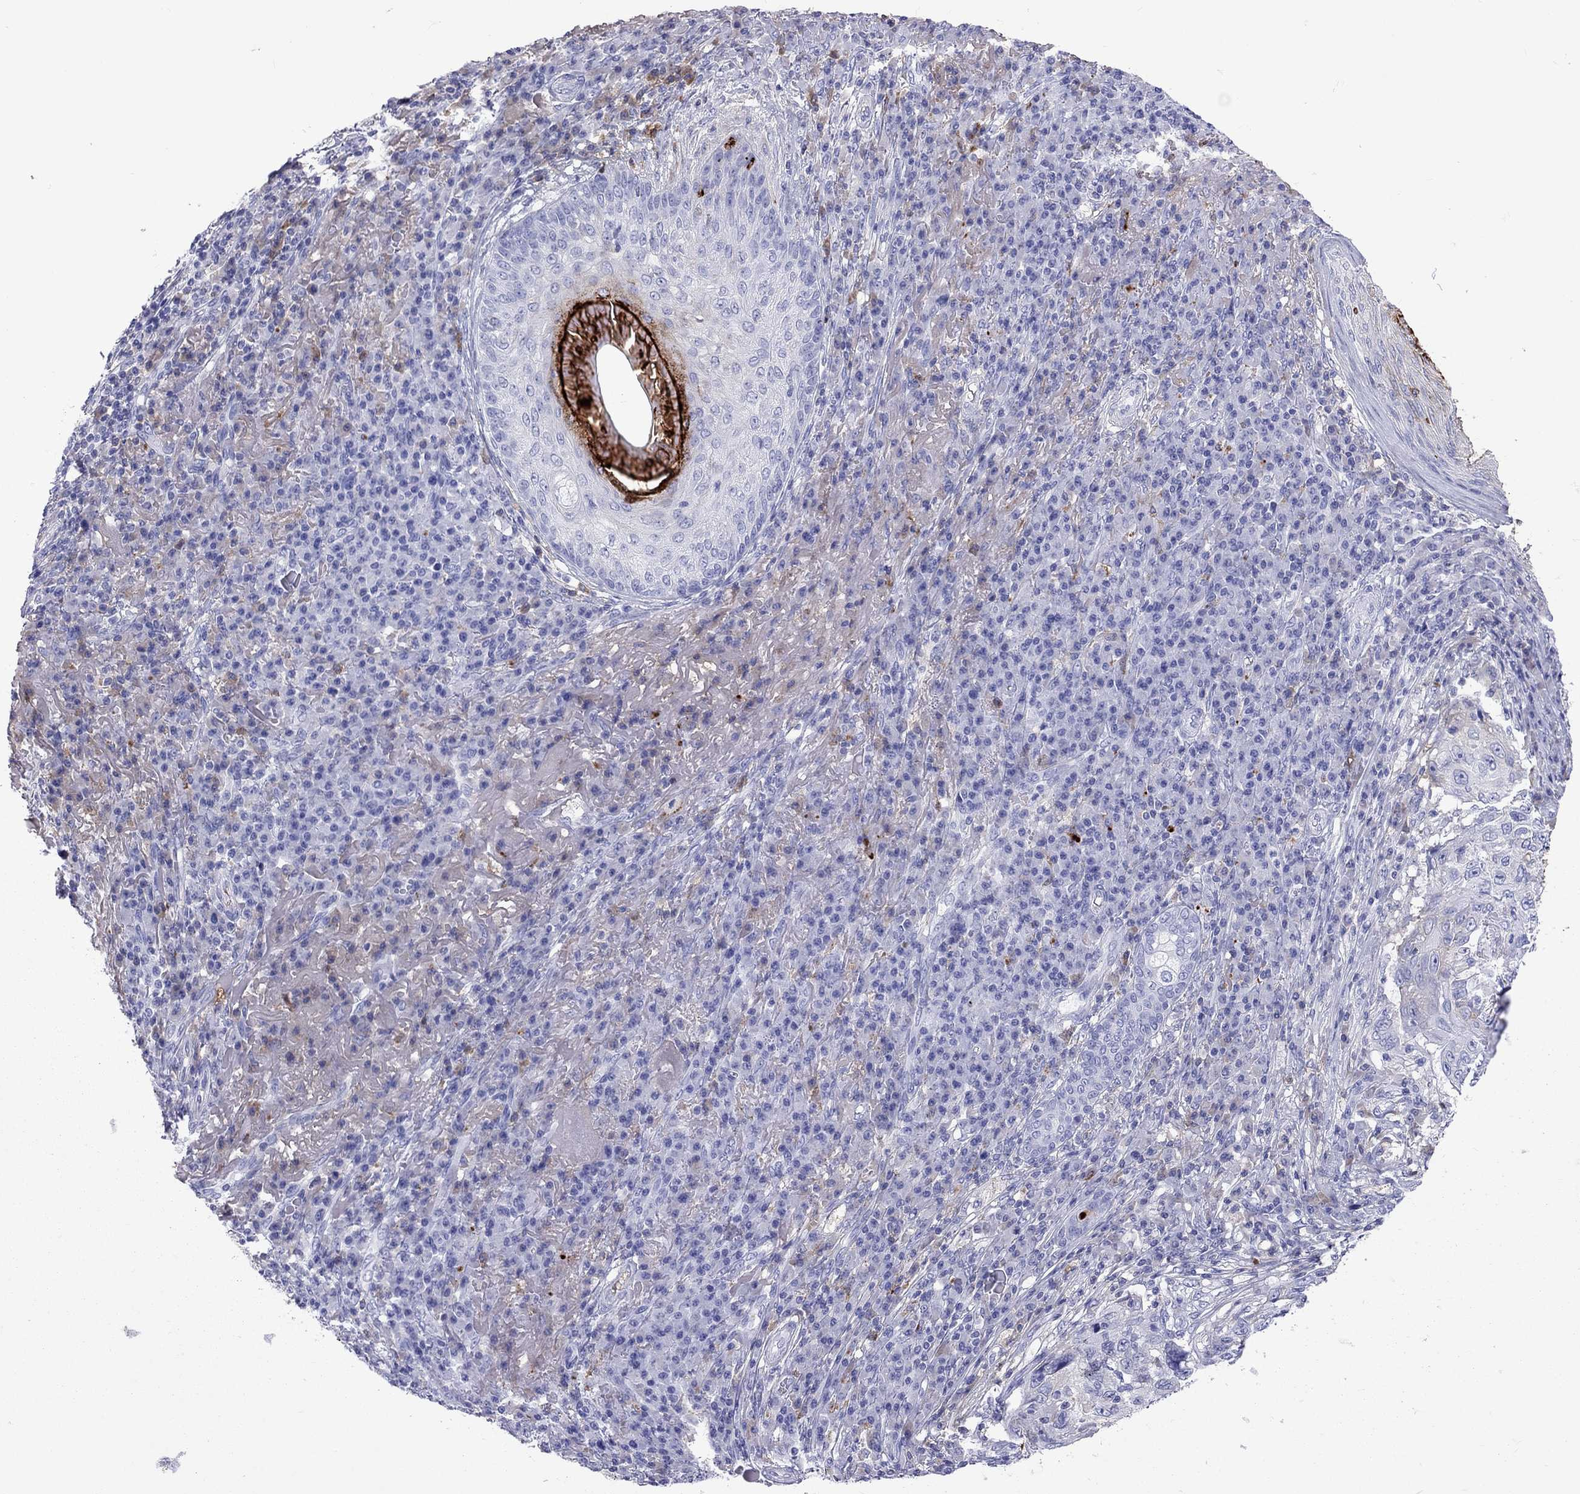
{"staining": {"intensity": "negative", "quantity": "none", "location": "none"}, "tissue": "skin cancer", "cell_type": "Tumor cells", "image_type": "cancer", "snomed": [{"axis": "morphology", "description": "Squamous cell carcinoma, NOS"}, {"axis": "topography", "description": "Skin"}], "caption": "The photomicrograph demonstrates no staining of tumor cells in skin cancer (squamous cell carcinoma).", "gene": "SERPINA3", "patient": {"sex": "male", "age": 92}}